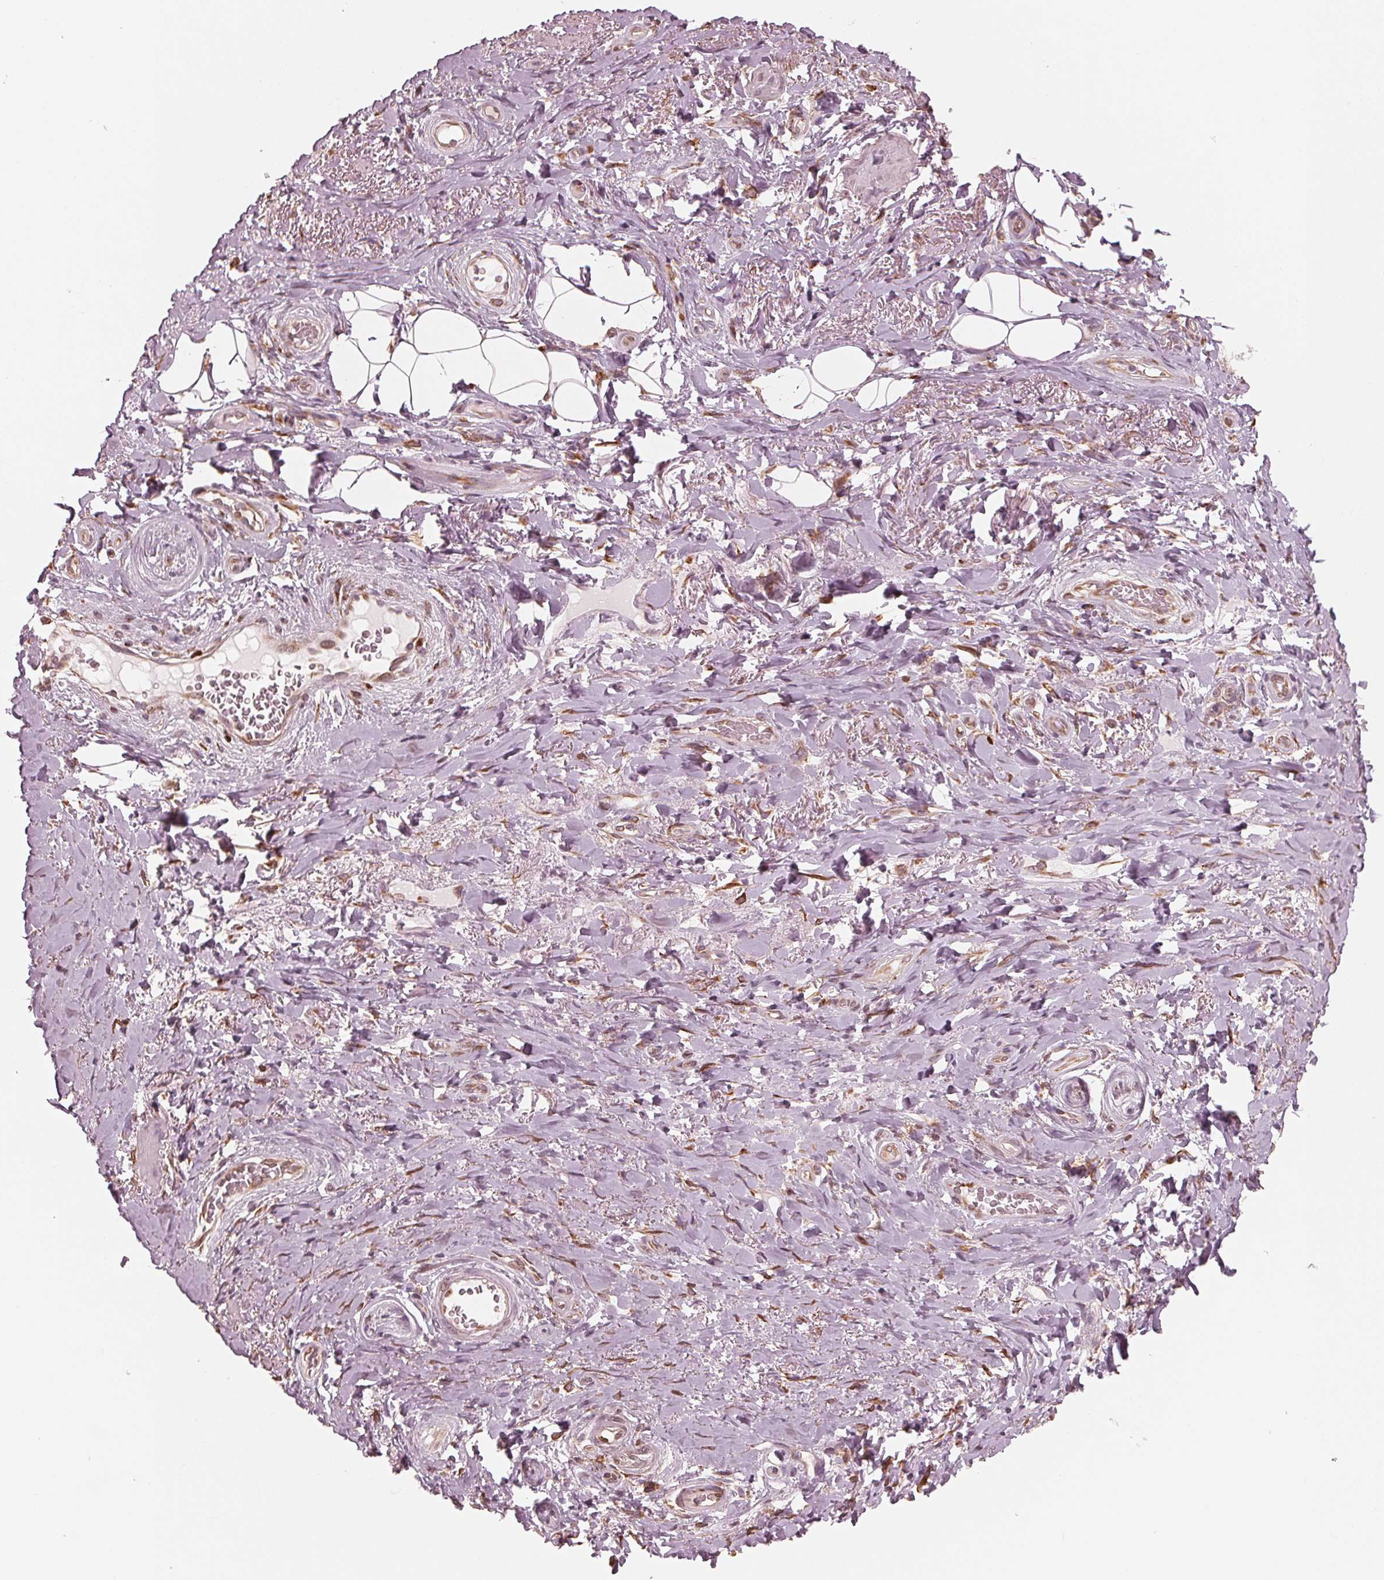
{"staining": {"intensity": "weak", "quantity": ">75%", "location": "cytoplasmic/membranous"}, "tissue": "adipose tissue", "cell_type": "Adipocytes", "image_type": "normal", "snomed": [{"axis": "morphology", "description": "Normal tissue, NOS"}, {"axis": "topography", "description": "Anal"}, {"axis": "topography", "description": "Peripheral nerve tissue"}], "caption": "This is a photomicrograph of immunohistochemistry (IHC) staining of normal adipose tissue, which shows weak staining in the cytoplasmic/membranous of adipocytes.", "gene": "IKBIP", "patient": {"sex": "male", "age": 53}}